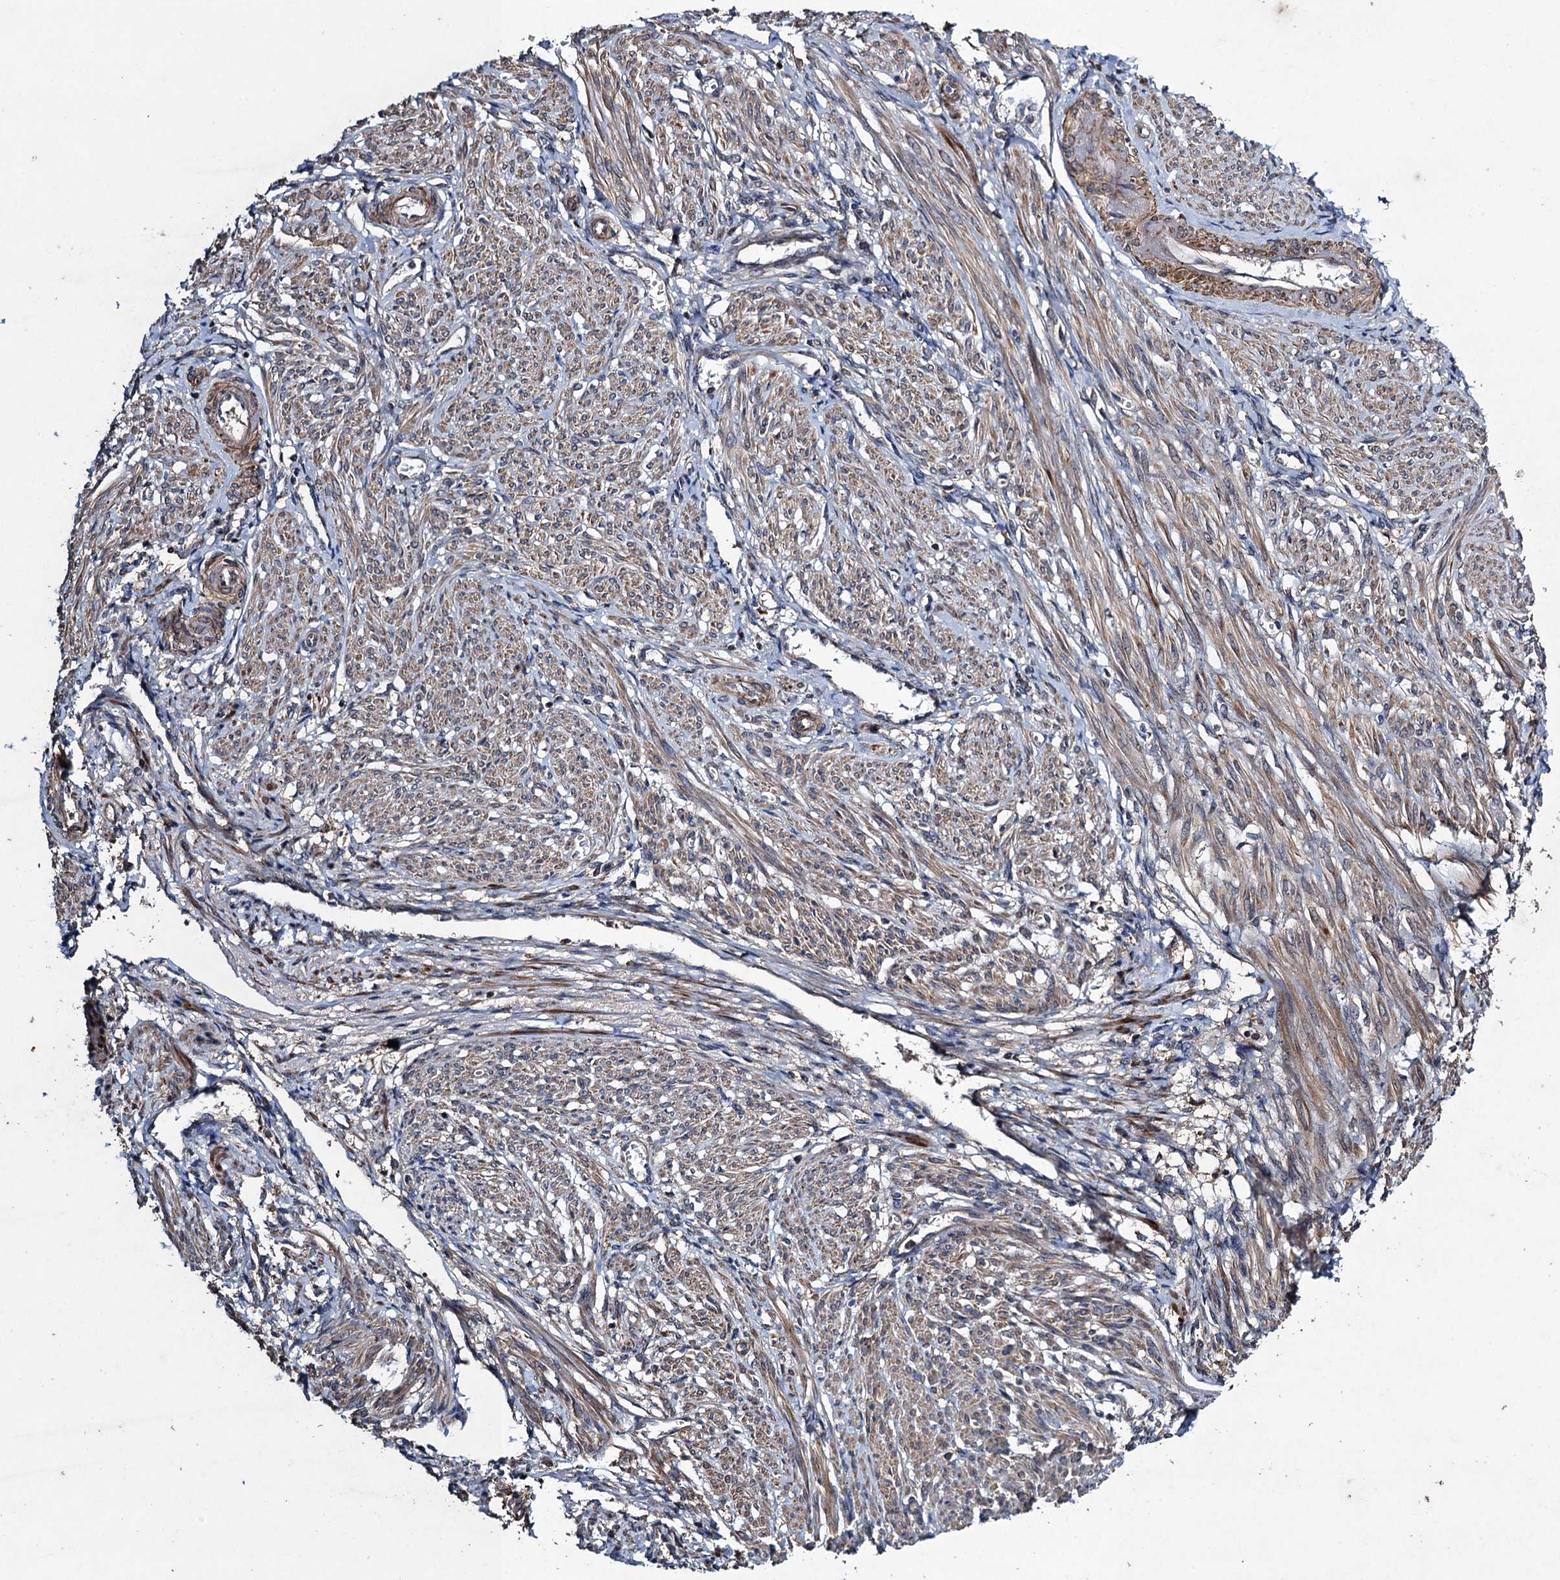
{"staining": {"intensity": "moderate", "quantity": "25%-75%", "location": "cytoplasmic/membranous"}, "tissue": "smooth muscle", "cell_type": "Smooth muscle cells", "image_type": "normal", "snomed": [{"axis": "morphology", "description": "Normal tissue, NOS"}, {"axis": "topography", "description": "Smooth muscle"}], "caption": "IHC staining of unremarkable smooth muscle, which displays medium levels of moderate cytoplasmic/membranous positivity in about 25%-75% of smooth muscle cells indicating moderate cytoplasmic/membranous protein staining. The staining was performed using DAB (3,3'-diaminobenzidine) (brown) for protein detection and nuclei were counterstained in hematoxylin (blue).", "gene": "CNTN5", "patient": {"sex": "female", "age": 39}}